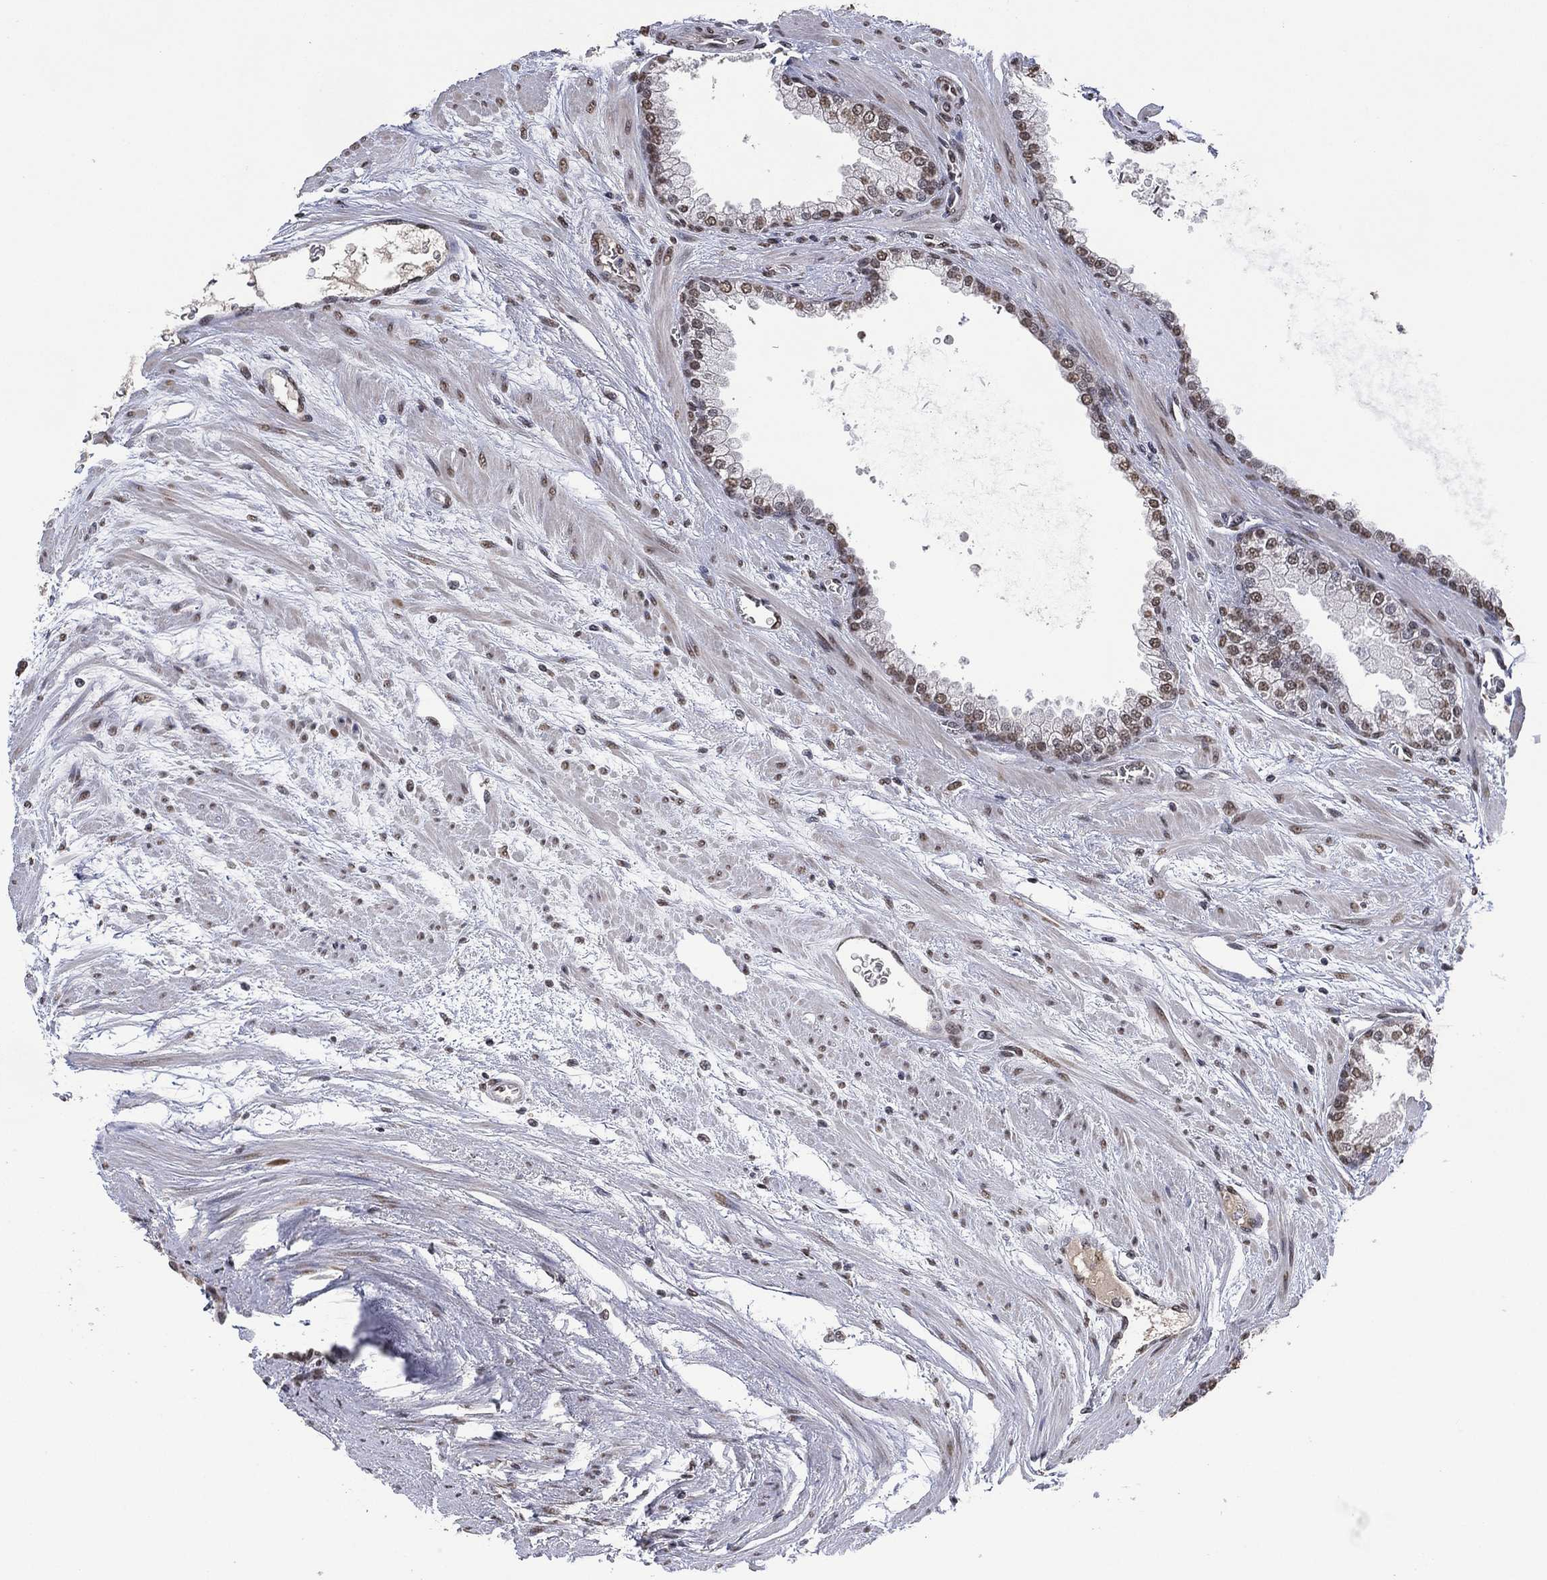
{"staining": {"intensity": "weak", "quantity": ">75%", "location": "nuclear"}, "tissue": "prostate cancer", "cell_type": "Tumor cells", "image_type": "cancer", "snomed": [{"axis": "morphology", "description": "Adenocarcinoma, NOS"}, {"axis": "topography", "description": "Prostate"}], "caption": "Protein expression analysis of prostate cancer reveals weak nuclear positivity in approximately >75% of tumor cells. (DAB (3,3'-diaminobenzidine) IHC with brightfield microscopy, high magnification).", "gene": "EHMT1", "patient": {"sex": "male", "age": 67}}